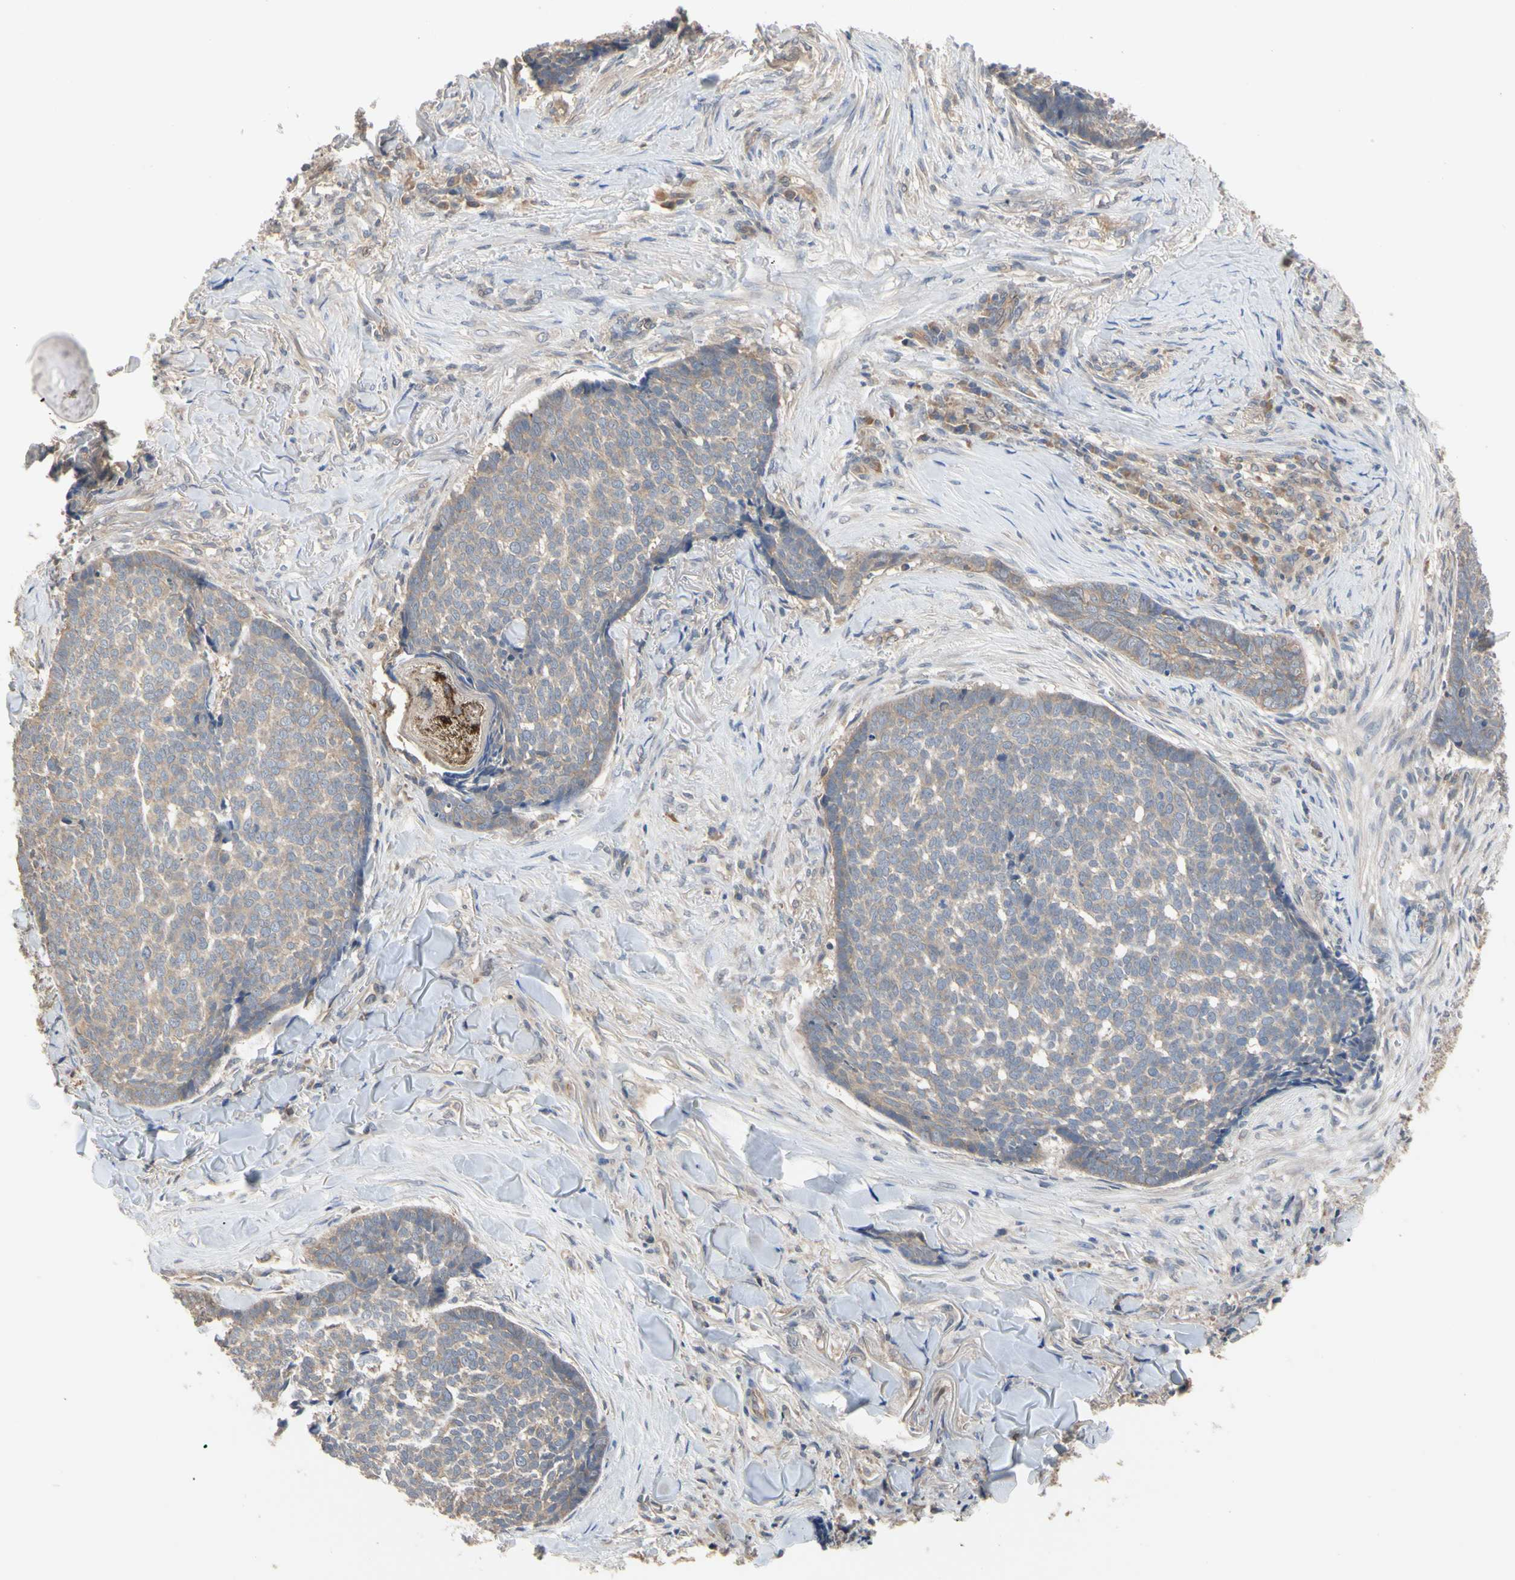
{"staining": {"intensity": "weak", "quantity": ">75%", "location": "cytoplasmic/membranous"}, "tissue": "skin cancer", "cell_type": "Tumor cells", "image_type": "cancer", "snomed": [{"axis": "morphology", "description": "Basal cell carcinoma"}, {"axis": "topography", "description": "Skin"}], "caption": "Immunohistochemical staining of human basal cell carcinoma (skin) demonstrates low levels of weak cytoplasmic/membranous protein positivity in about >75% of tumor cells.", "gene": "DPP8", "patient": {"sex": "male", "age": 84}}